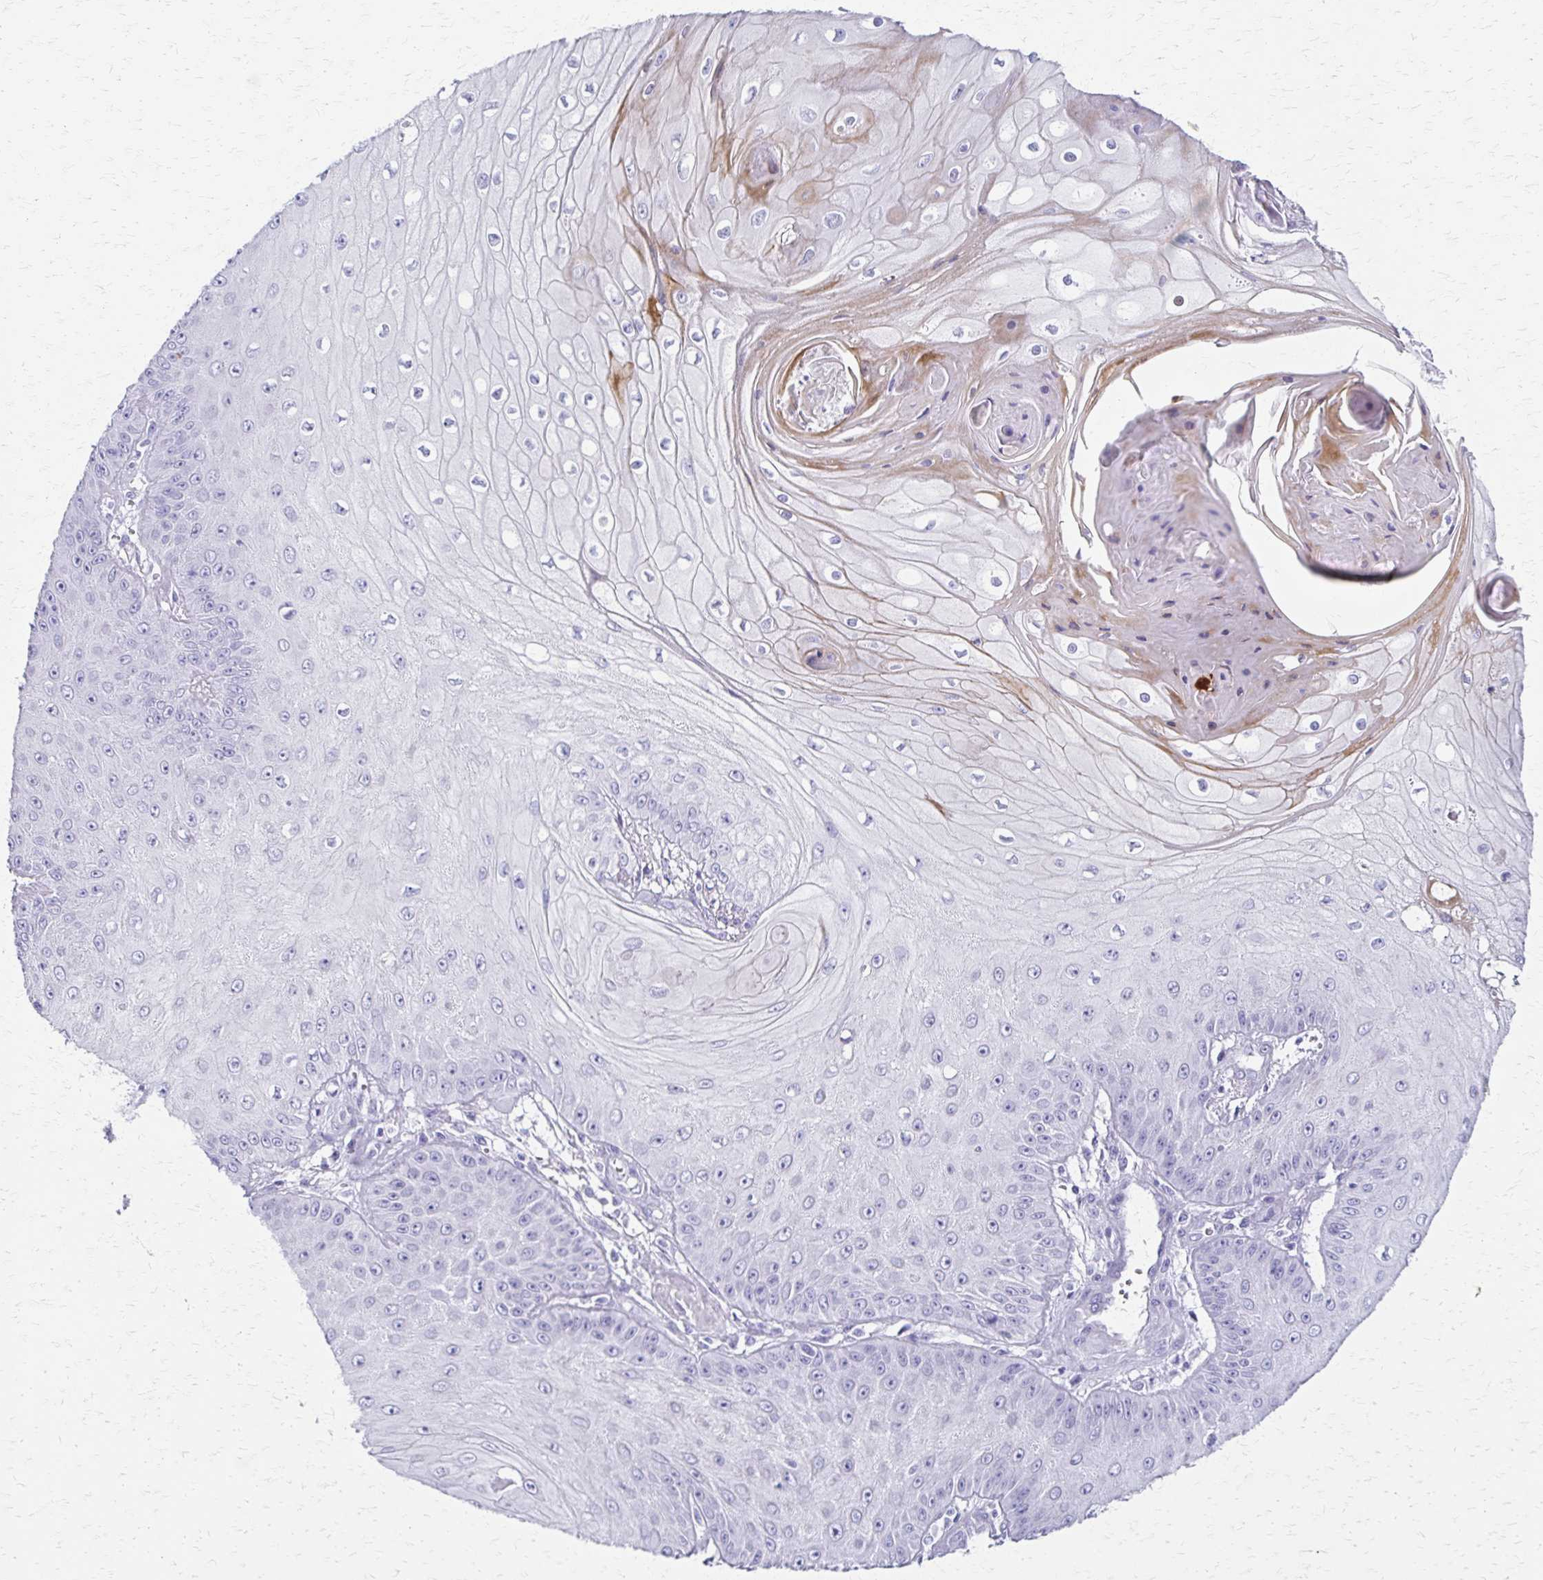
{"staining": {"intensity": "weak", "quantity": "<25%", "location": "cytoplasmic/membranous"}, "tissue": "skin cancer", "cell_type": "Tumor cells", "image_type": "cancer", "snomed": [{"axis": "morphology", "description": "Squamous cell carcinoma, NOS"}, {"axis": "topography", "description": "Skin"}], "caption": "Skin squamous cell carcinoma was stained to show a protein in brown. There is no significant staining in tumor cells.", "gene": "ZSCAN5B", "patient": {"sex": "male", "age": 70}}